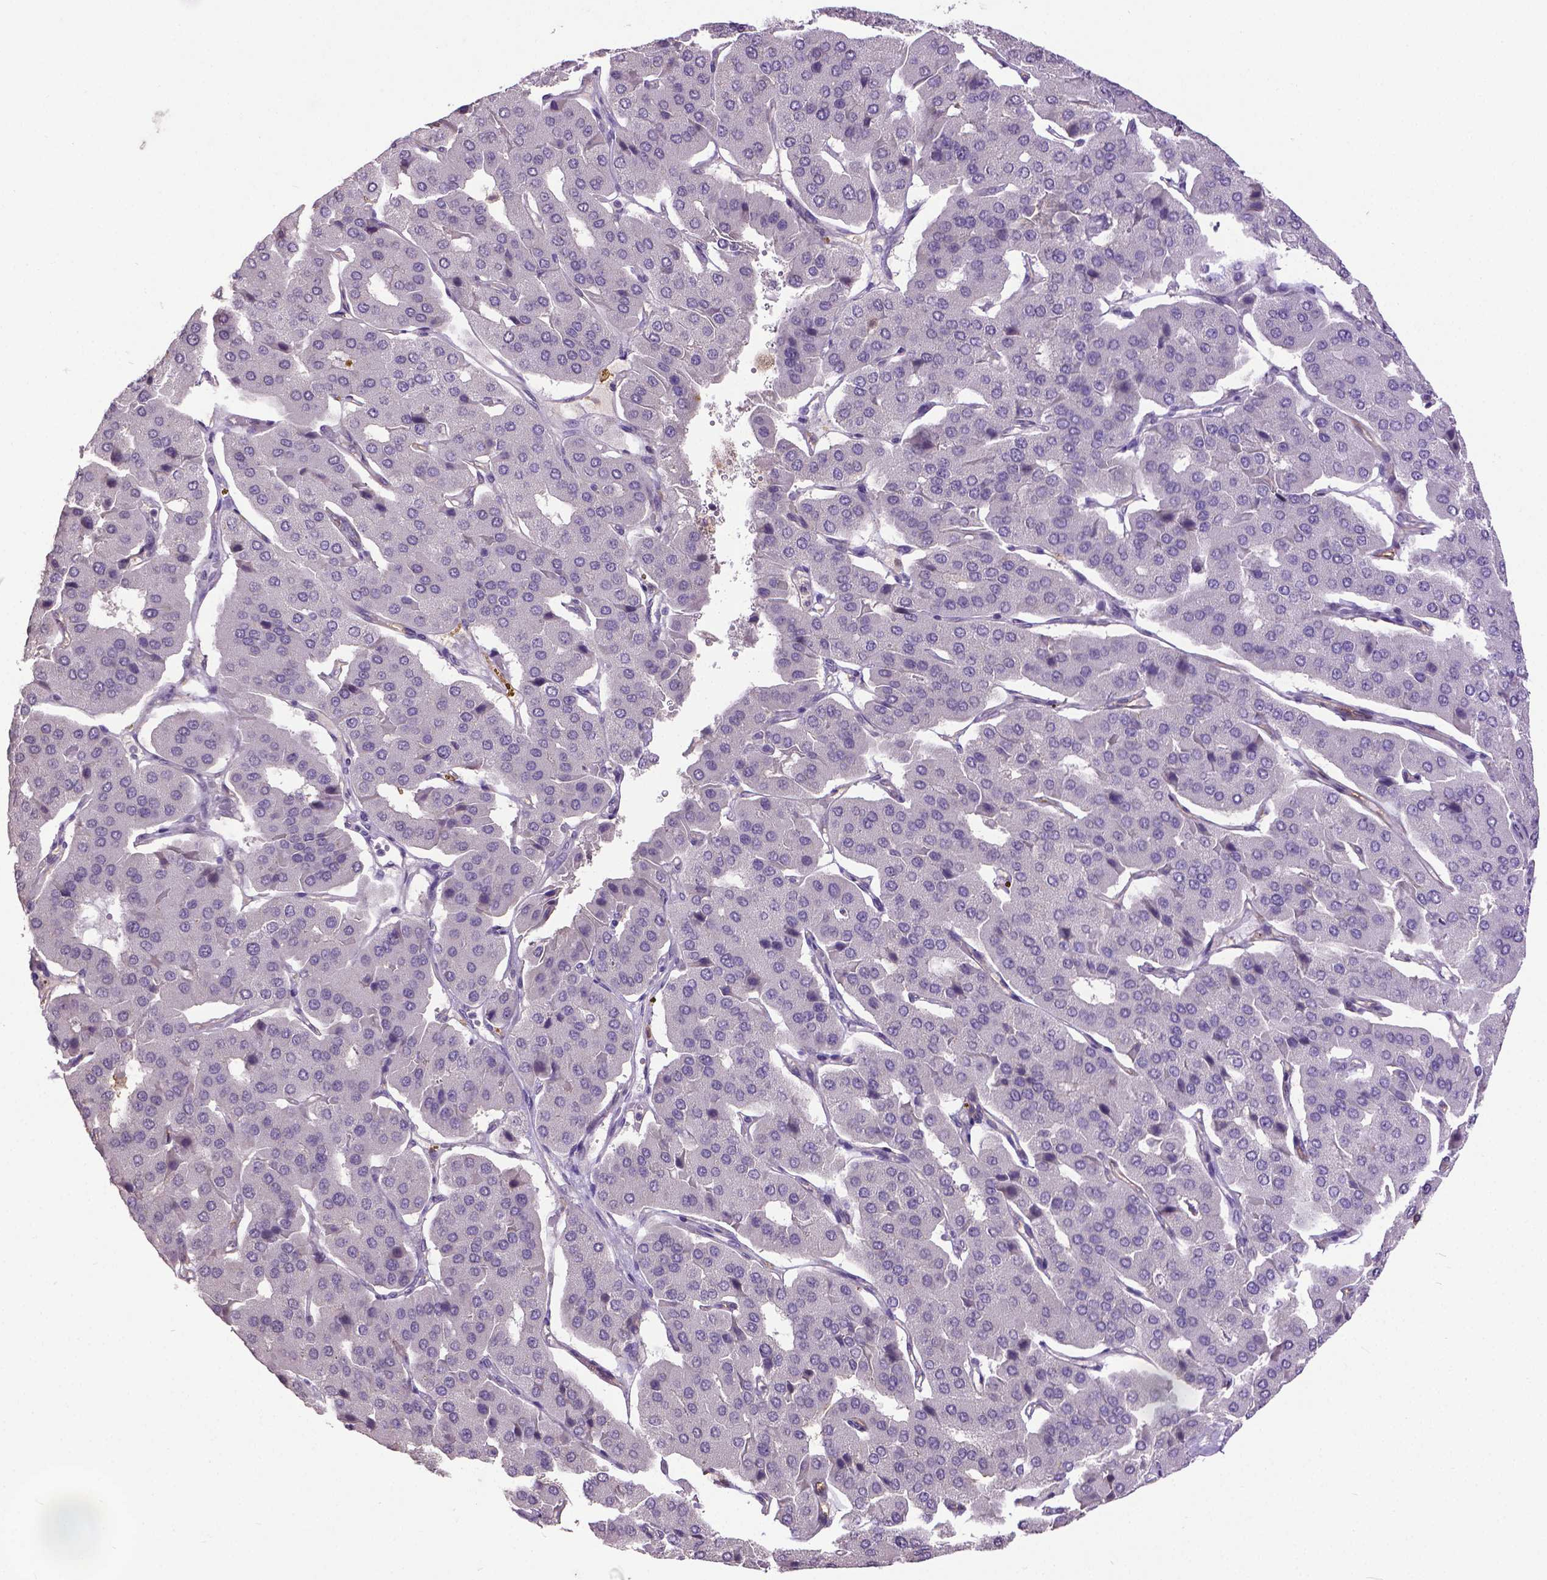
{"staining": {"intensity": "negative", "quantity": "none", "location": "none"}, "tissue": "parathyroid gland", "cell_type": "Glandular cells", "image_type": "normal", "snomed": [{"axis": "morphology", "description": "Normal tissue, NOS"}, {"axis": "morphology", "description": "Adenoma, NOS"}, {"axis": "topography", "description": "Parathyroid gland"}], "caption": "This is an IHC photomicrograph of normal human parathyroid gland. There is no expression in glandular cells.", "gene": "CPM", "patient": {"sex": "female", "age": 86}}